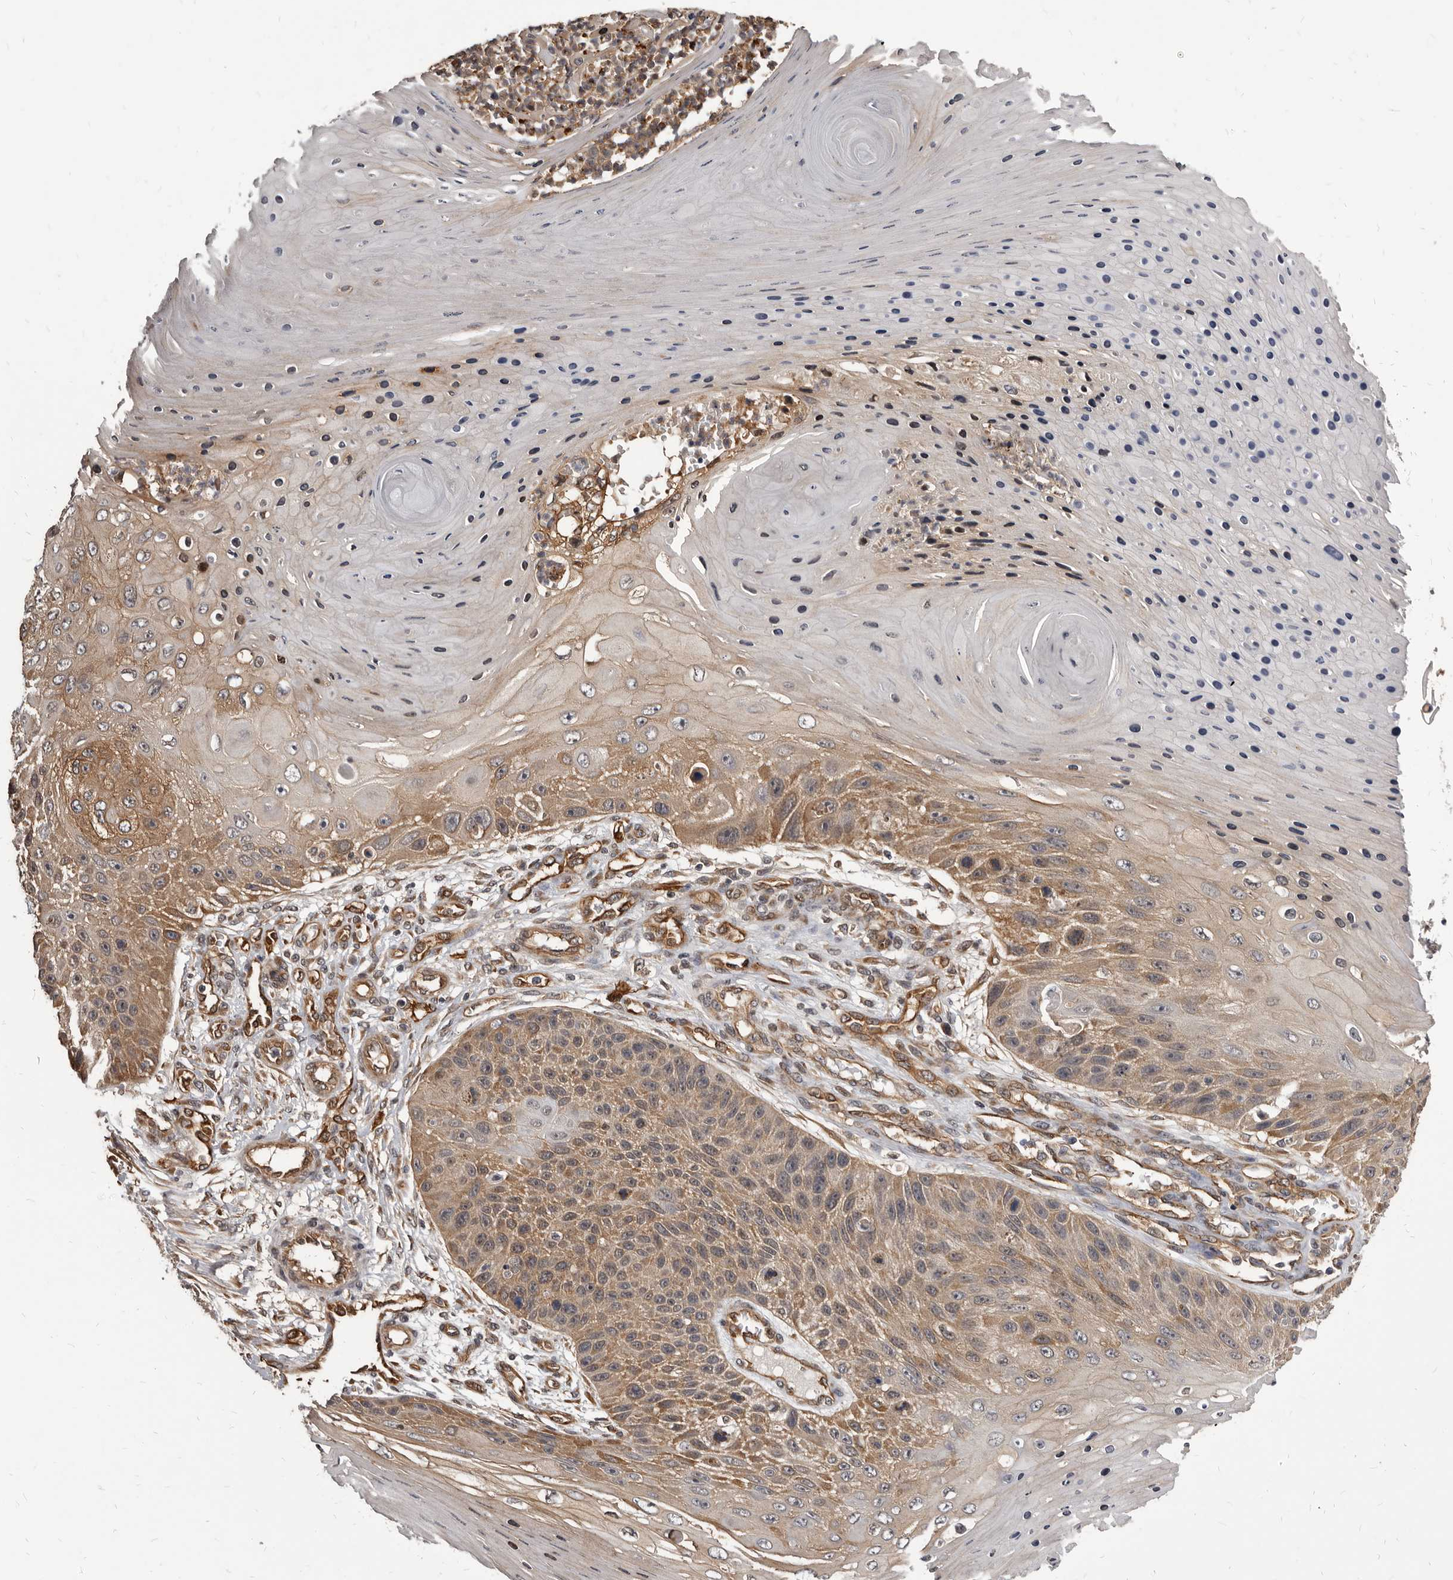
{"staining": {"intensity": "weak", "quantity": "25%-75%", "location": "cytoplasmic/membranous"}, "tissue": "skin cancer", "cell_type": "Tumor cells", "image_type": "cancer", "snomed": [{"axis": "morphology", "description": "Squamous cell carcinoma, NOS"}, {"axis": "topography", "description": "Skin"}], "caption": "IHC histopathology image of skin cancer (squamous cell carcinoma) stained for a protein (brown), which shows low levels of weak cytoplasmic/membranous positivity in about 25%-75% of tumor cells.", "gene": "ADAMTS20", "patient": {"sex": "female", "age": 88}}